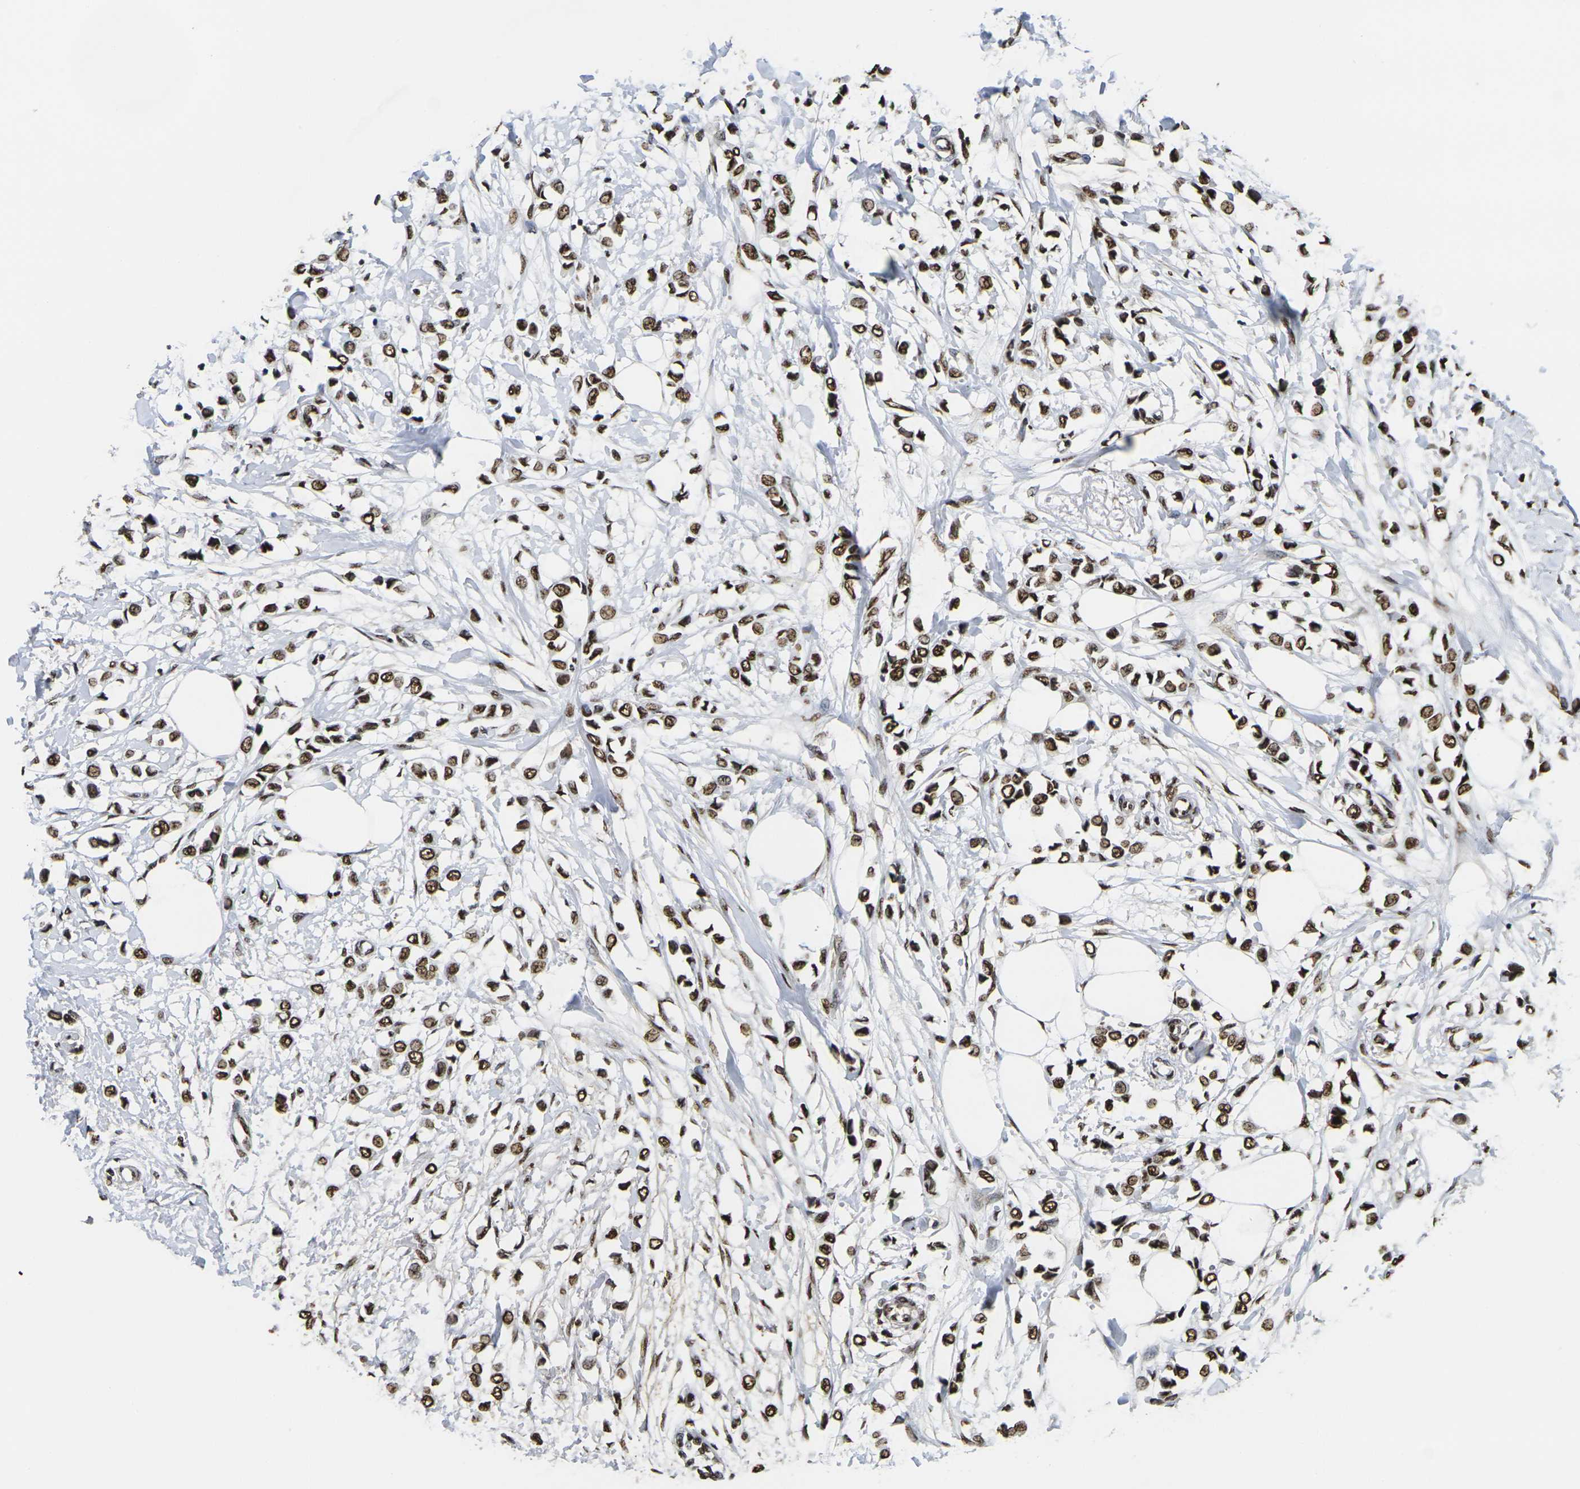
{"staining": {"intensity": "strong", "quantity": ">75%", "location": "nuclear"}, "tissue": "breast cancer", "cell_type": "Tumor cells", "image_type": "cancer", "snomed": [{"axis": "morphology", "description": "Lobular carcinoma"}, {"axis": "topography", "description": "Breast"}], "caption": "This micrograph exhibits breast lobular carcinoma stained with IHC to label a protein in brown. The nuclear of tumor cells show strong positivity for the protein. Nuclei are counter-stained blue.", "gene": "SMARCC1", "patient": {"sex": "female", "age": 51}}